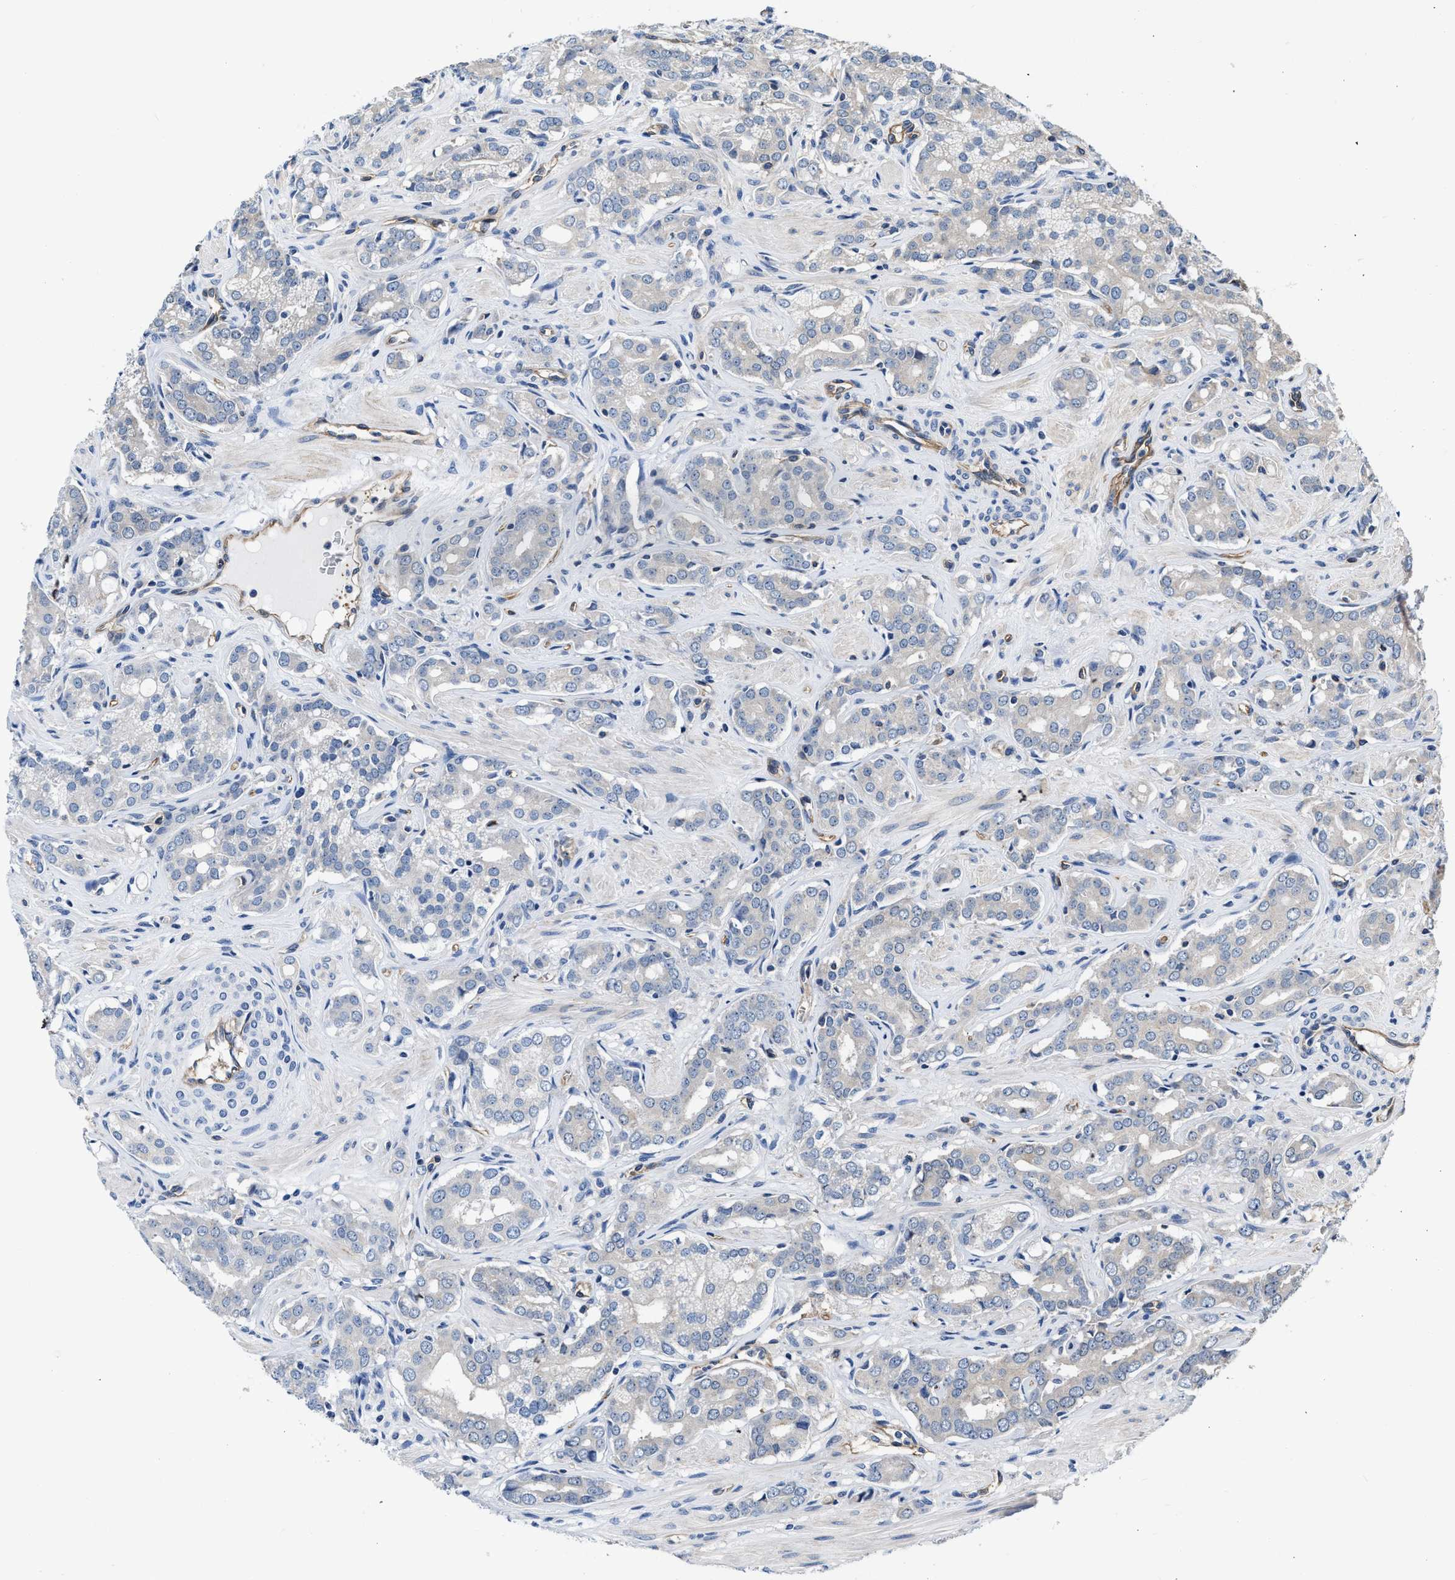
{"staining": {"intensity": "negative", "quantity": "none", "location": "none"}, "tissue": "prostate cancer", "cell_type": "Tumor cells", "image_type": "cancer", "snomed": [{"axis": "morphology", "description": "Adenocarcinoma, High grade"}, {"axis": "topography", "description": "Prostate"}], "caption": "IHC of human high-grade adenocarcinoma (prostate) shows no positivity in tumor cells.", "gene": "C22orf42", "patient": {"sex": "male", "age": 52}}